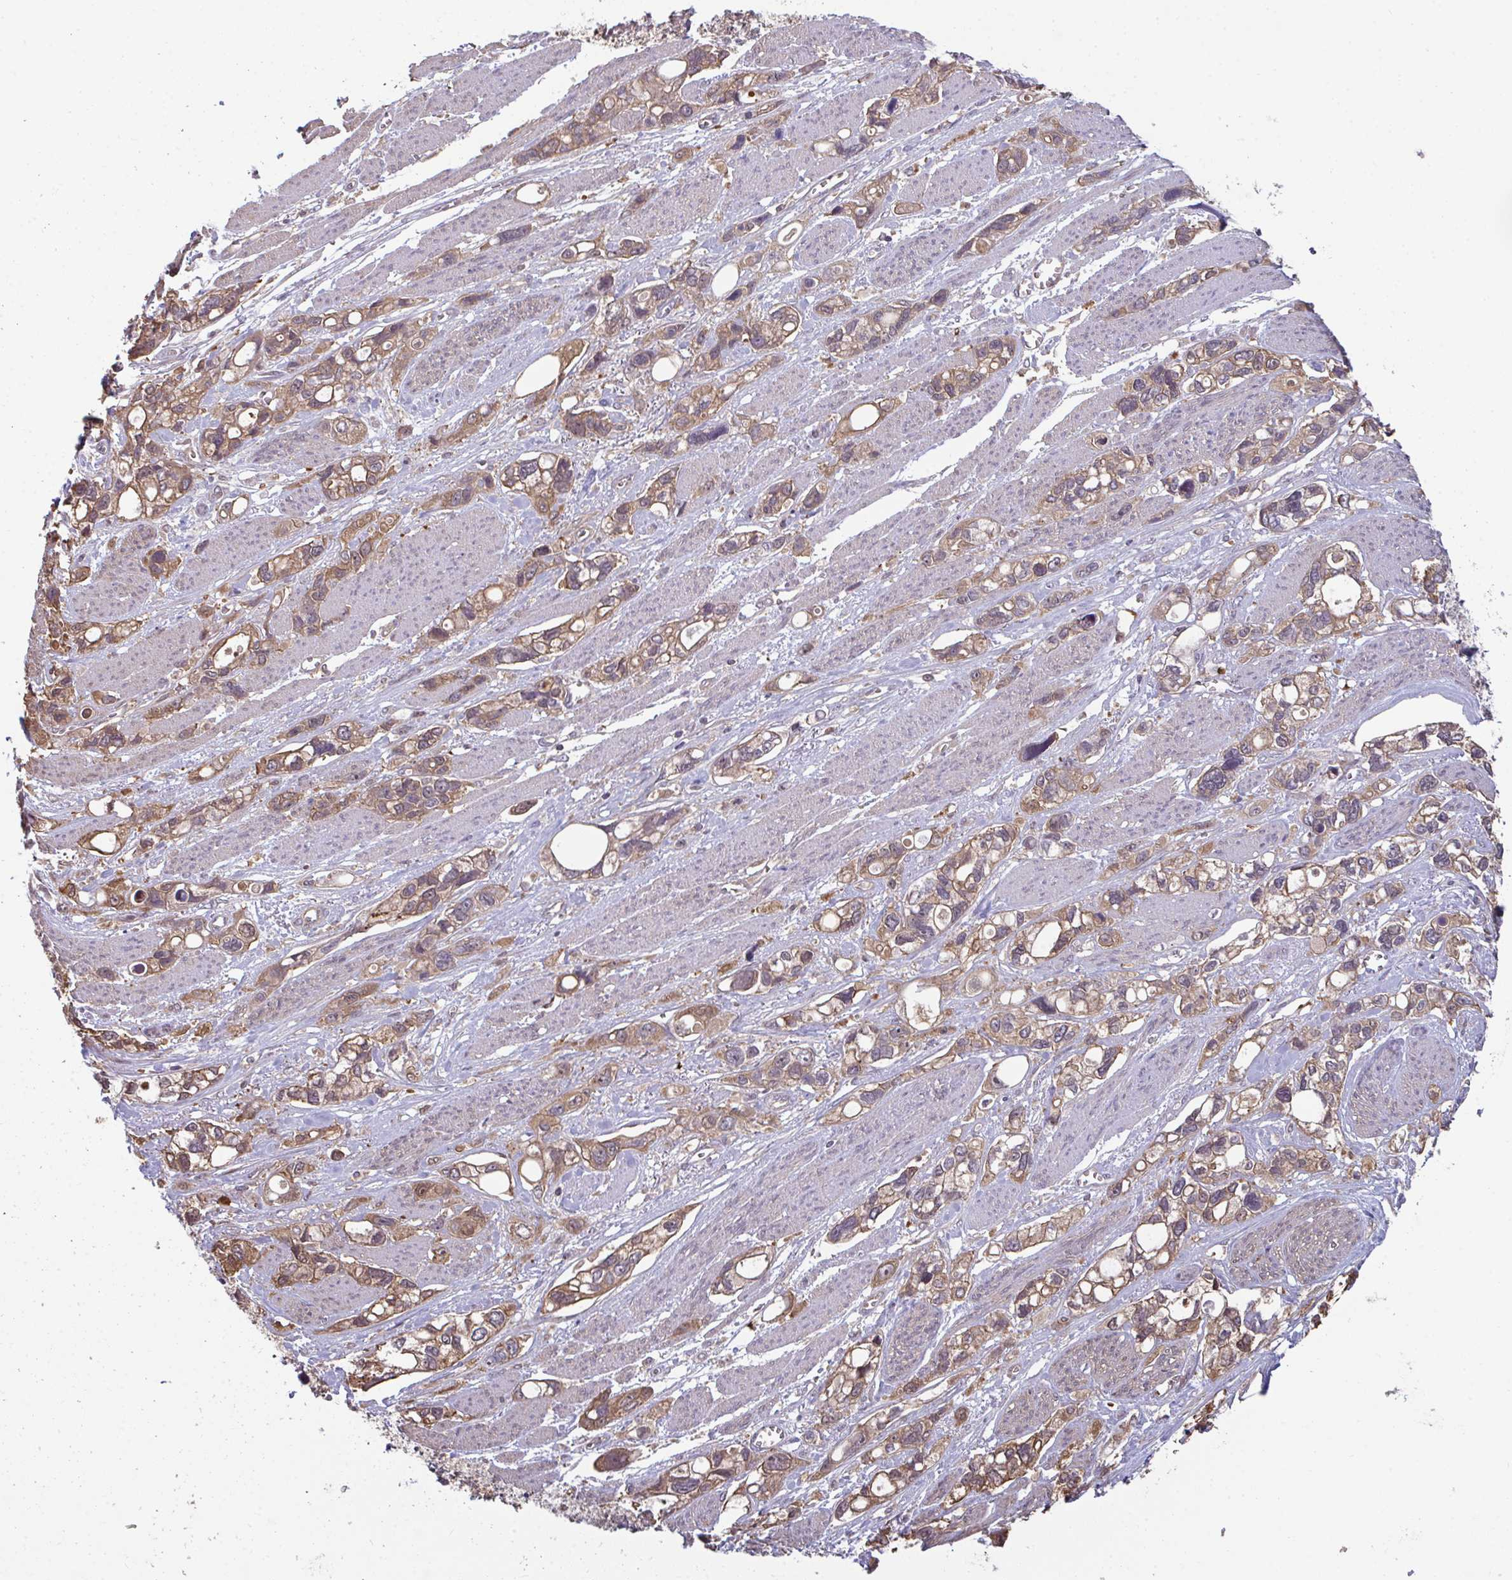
{"staining": {"intensity": "moderate", "quantity": ">75%", "location": "cytoplasmic/membranous,nuclear"}, "tissue": "stomach cancer", "cell_type": "Tumor cells", "image_type": "cancer", "snomed": [{"axis": "morphology", "description": "Adenocarcinoma, NOS"}, {"axis": "topography", "description": "Stomach, upper"}], "caption": "Stomach cancer (adenocarcinoma) stained with a brown dye reveals moderate cytoplasmic/membranous and nuclear positive expression in about >75% of tumor cells.", "gene": "TTC9C", "patient": {"sex": "female", "age": 81}}